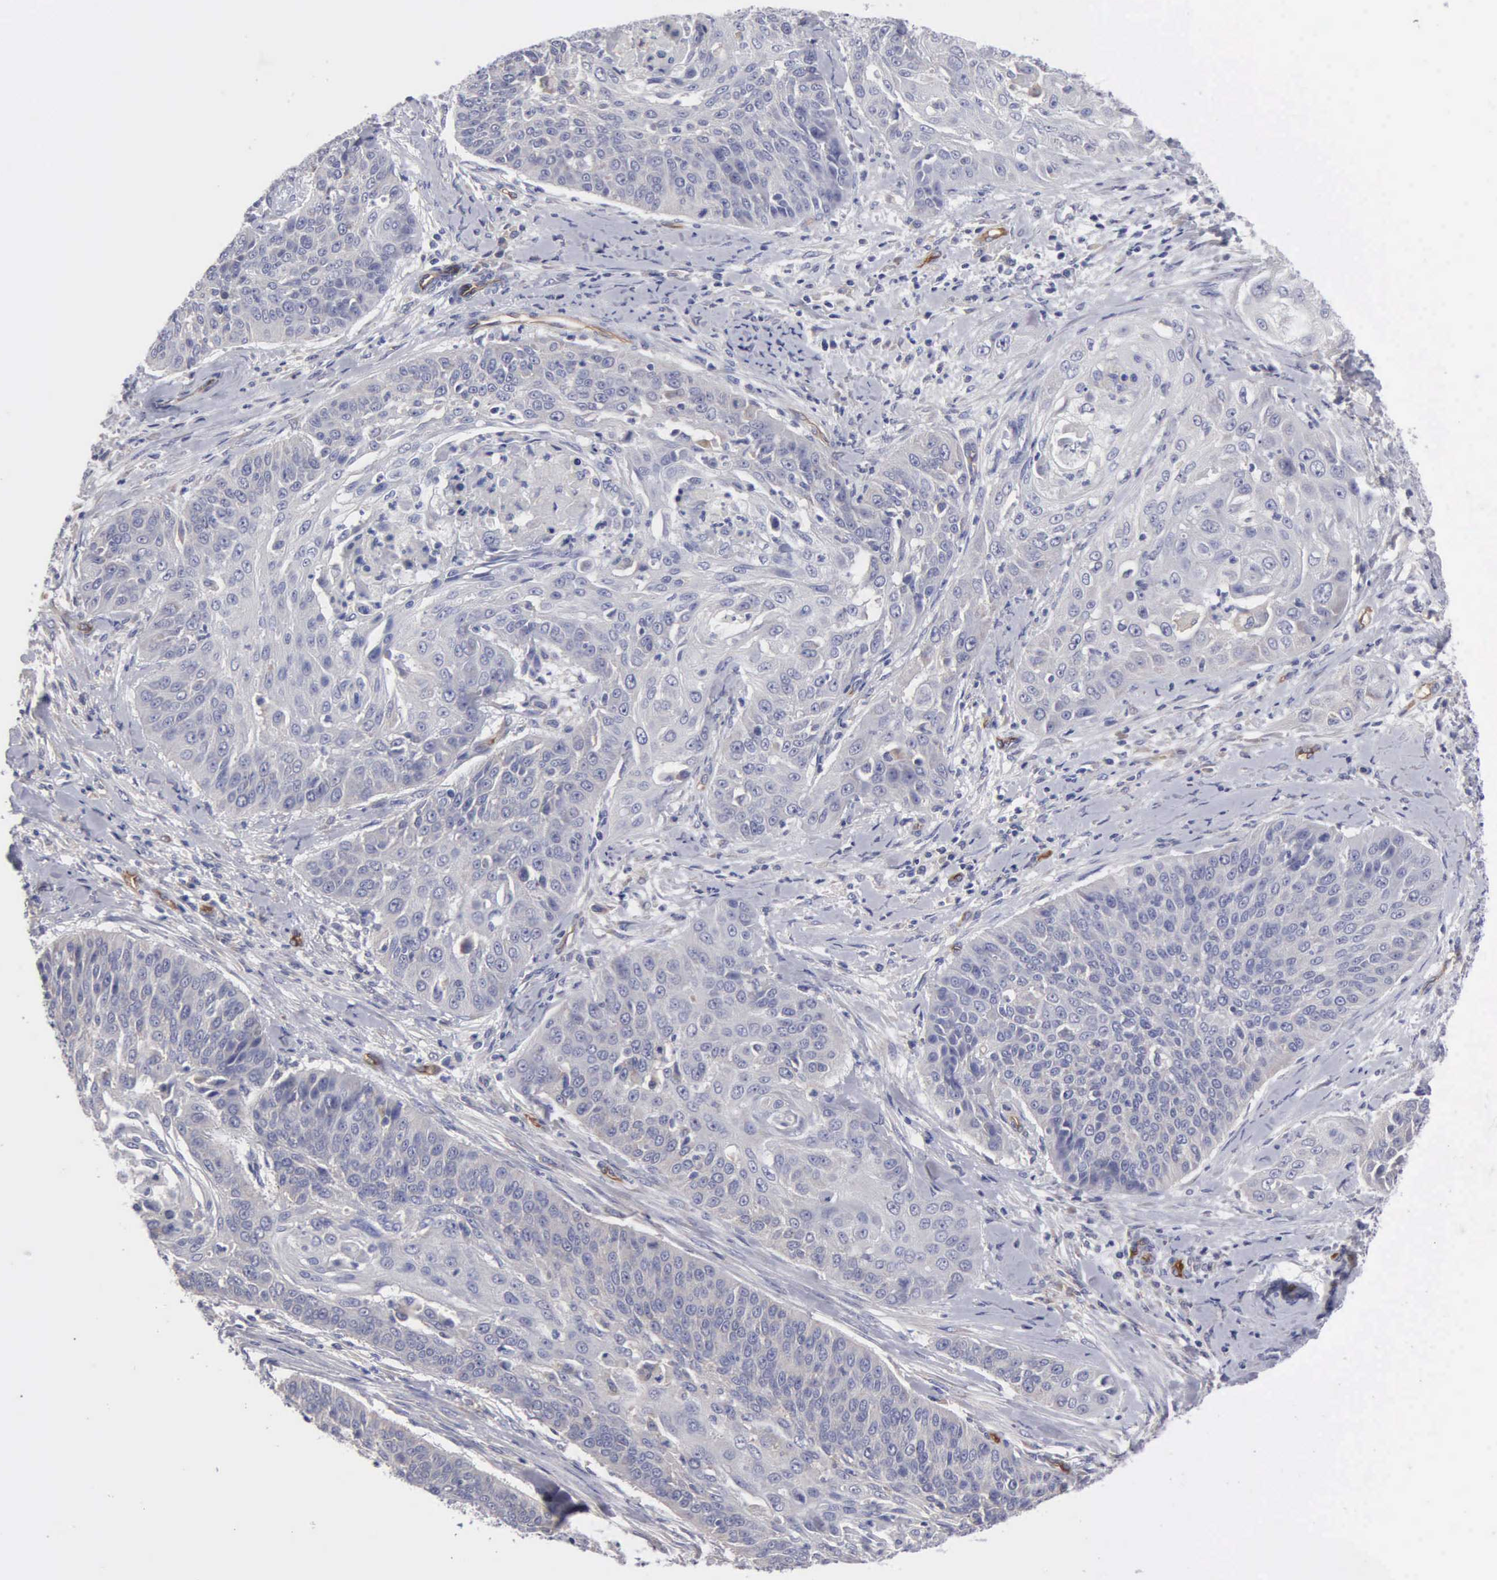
{"staining": {"intensity": "negative", "quantity": "none", "location": "none"}, "tissue": "cervical cancer", "cell_type": "Tumor cells", "image_type": "cancer", "snomed": [{"axis": "morphology", "description": "Squamous cell carcinoma, NOS"}, {"axis": "topography", "description": "Cervix"}], "caption": "This is an immunohistochemistry (IHC) micrograph of human squamous cell carcinoma (cervical). There is no expression in tumor cells.", "gene": "RDX", "patient": {"sex": "female", "age": 64}}